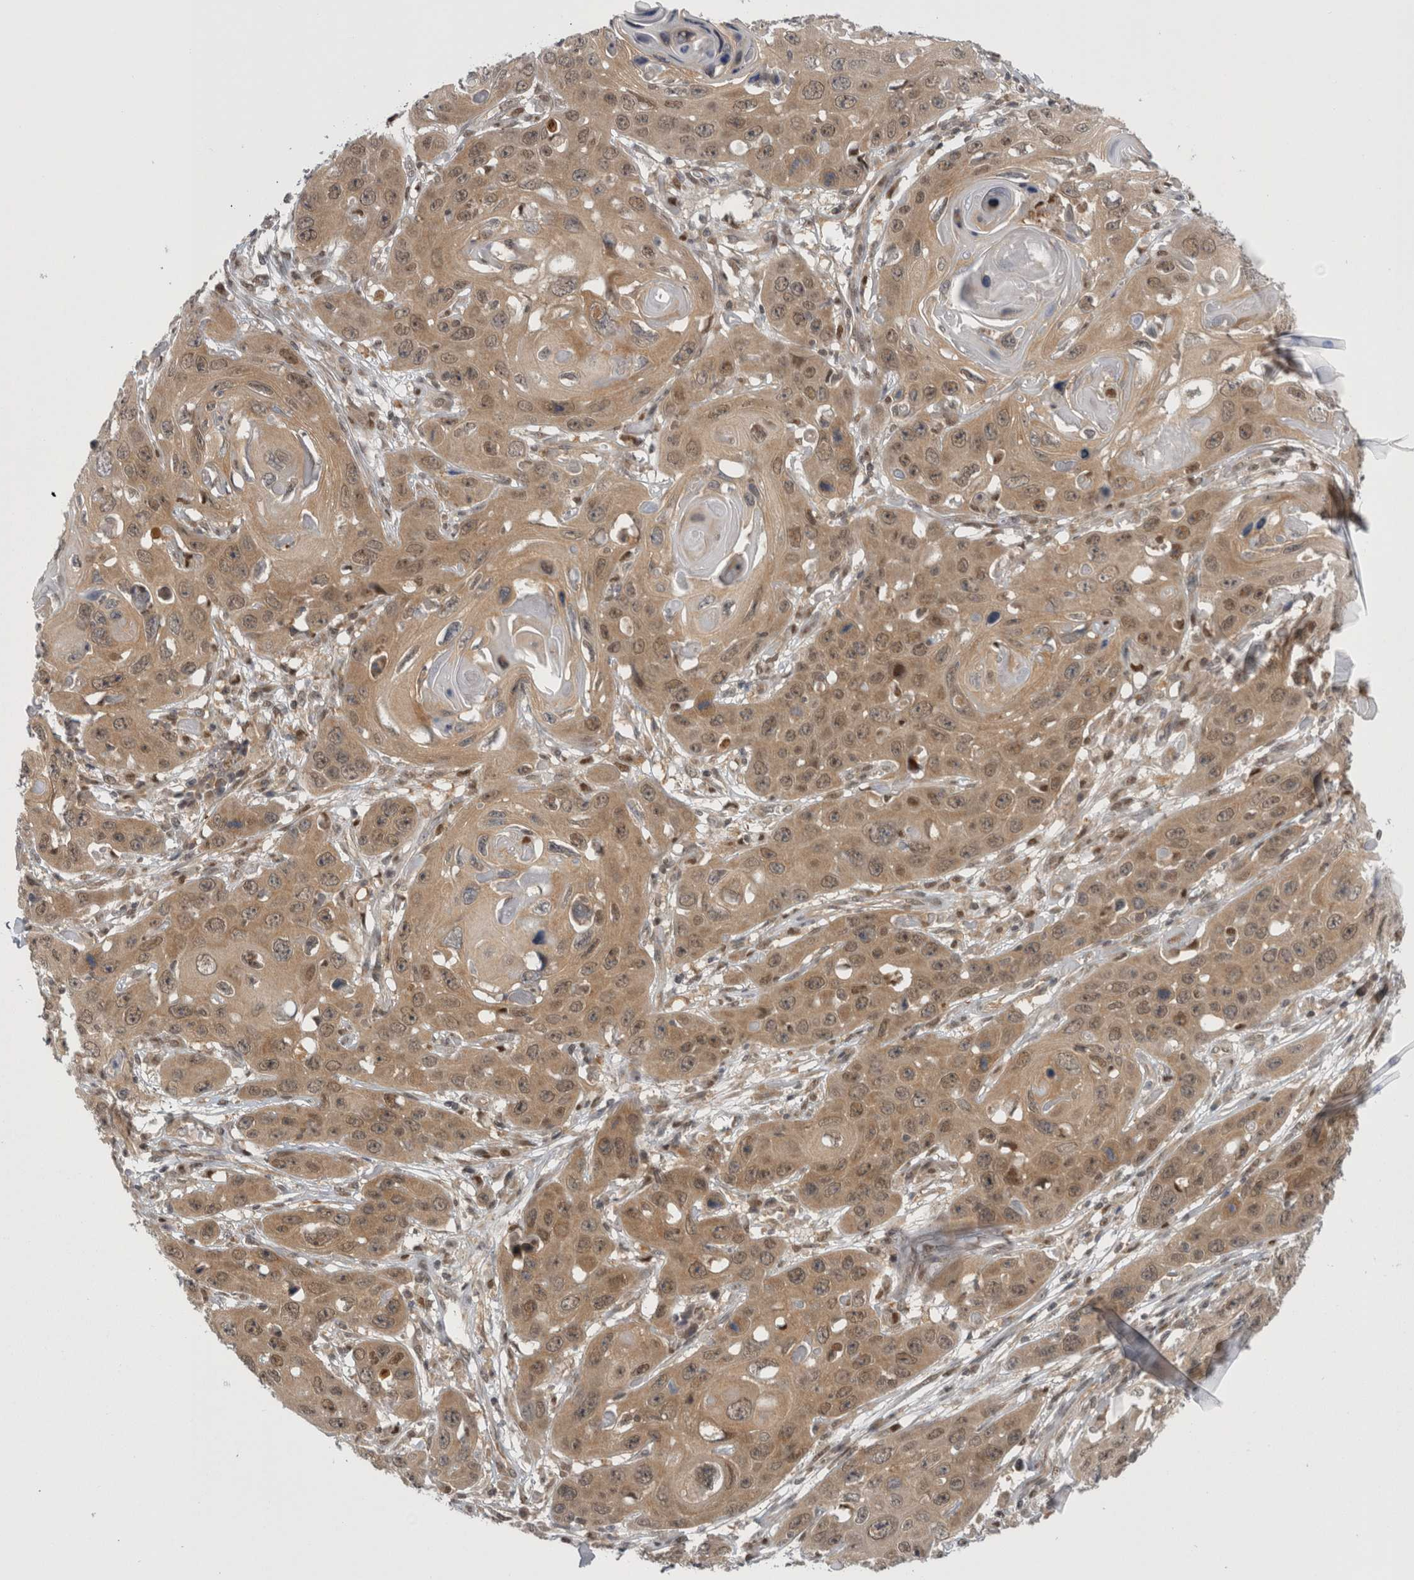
{"staining": {"intensity": "moderate", "quantity": ">75%", "location": "cytoplasmic/membranous"}, "tissue": "skin cancer", "cell_type": "Tumor cells", "image_type": "cancer", "snomed": [{"axis": "morphology", "description": "Squamous cell carcinoma, NOS"}, {"axis": "topography", "description": "Skin"}], "caption": "Skin cancer stained with a brown dye displays moderate cytoplasmic/membranous positive staining in approximately >75% of tumor cells.", "gene": "PSMB2", "patient": {"sex": "male", "age": 55}}